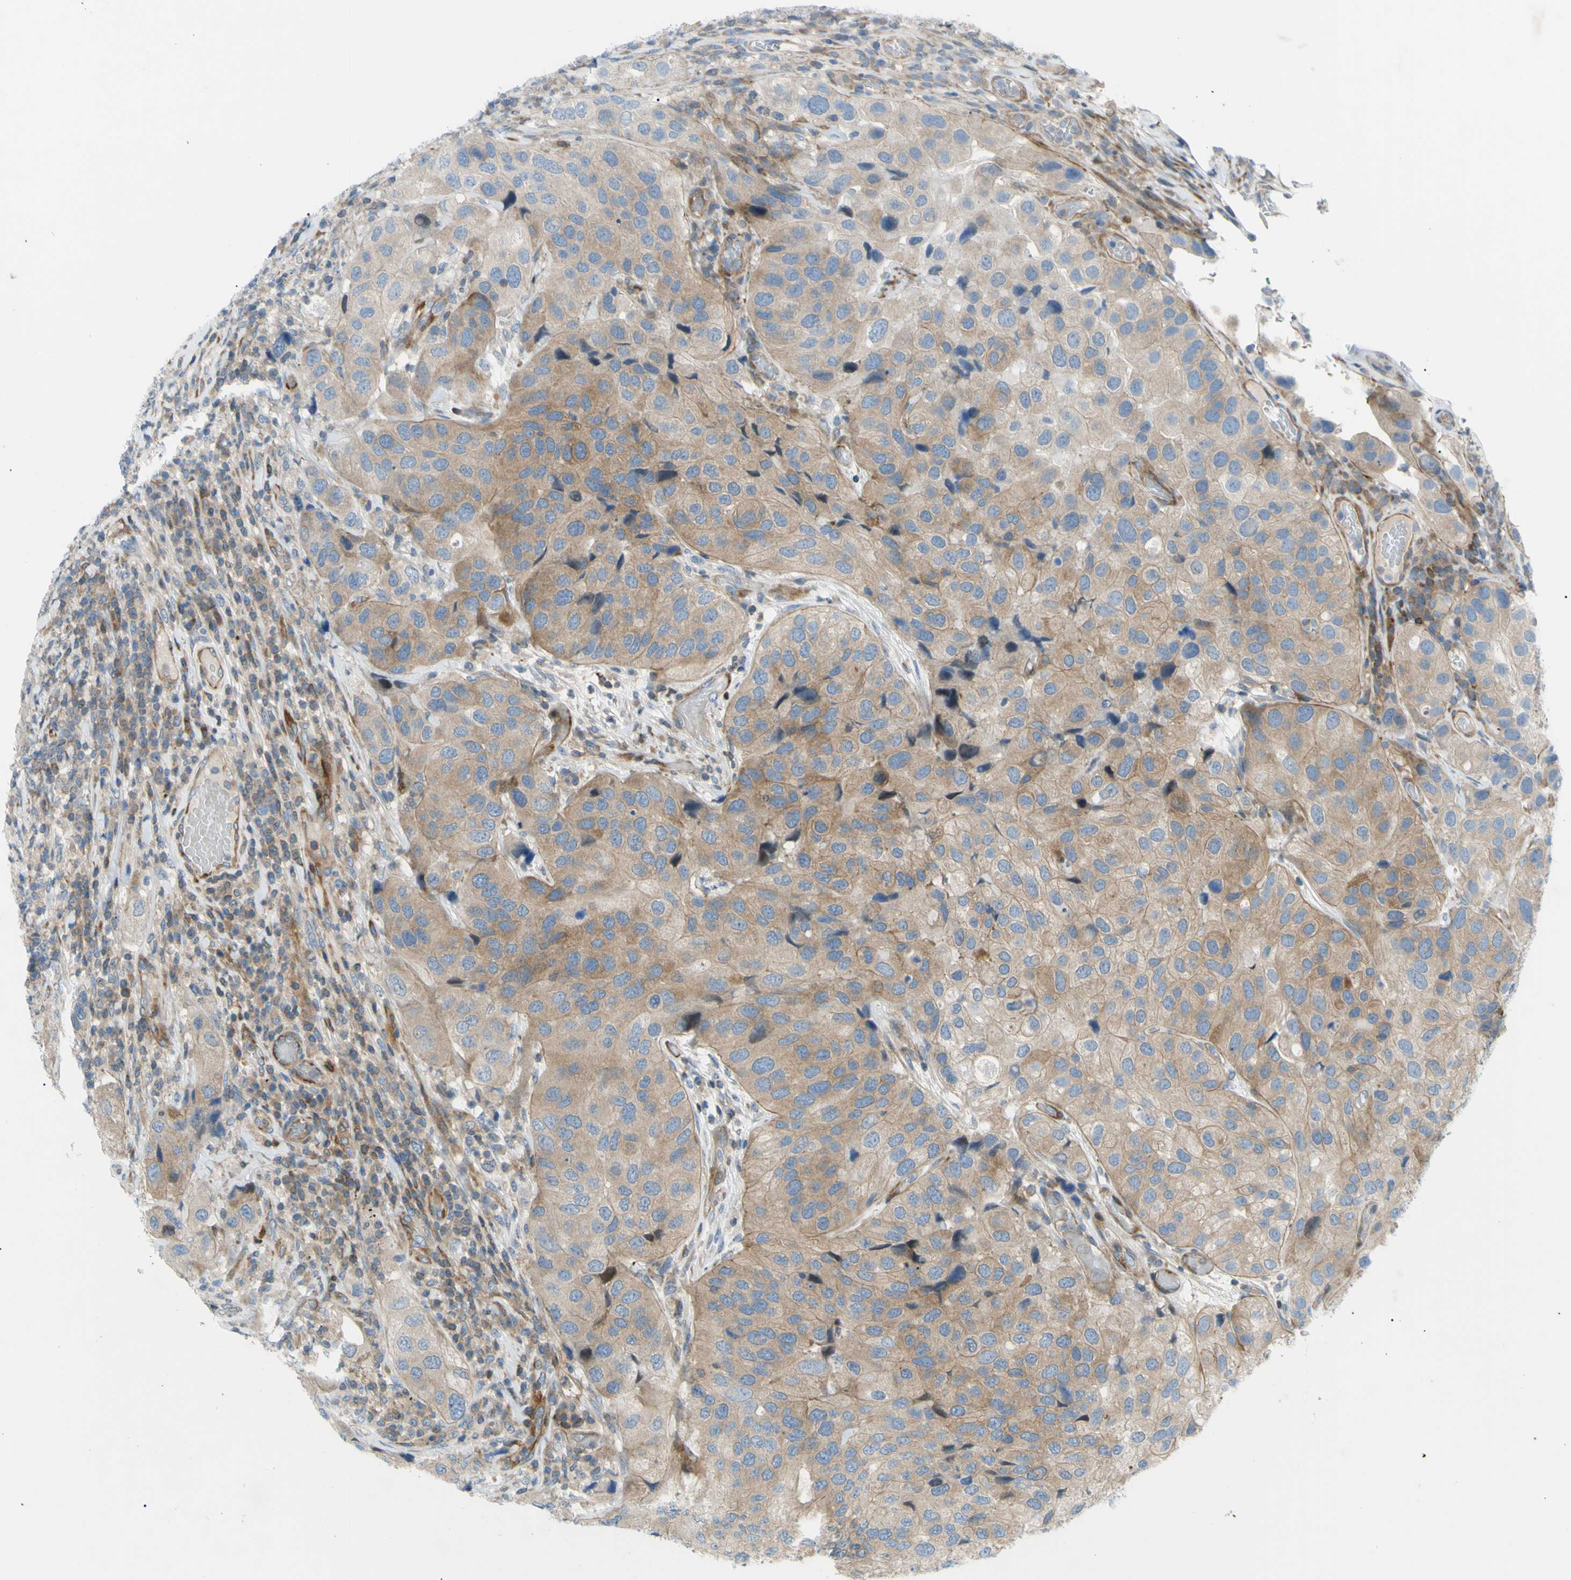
{"staining": {"intensity": "moderate", "quantity": "25%-75%", "location": "cytoplasmic/membranous"}, "tissue": "urothelial cancer", "cell_type": "Tumor cells", "image_type": "cancer", "snomed": [{"axis": "morphology", "description": "Urothelial carcinoma, High grade"}, {"axis": "topography", "description": "Urinary bladder"}], "caption": "The image displays staining of urothelial cancer, revealing moderate cytoplasmic/membranous protein positivity (brown color) within tumor cells. (DAB (3,3'-diaminobenzidine) = brown stain, brightfield microscopy at high magnification).", "gene": "PAK2", "patient": {"sex": "female", "age": 64}}